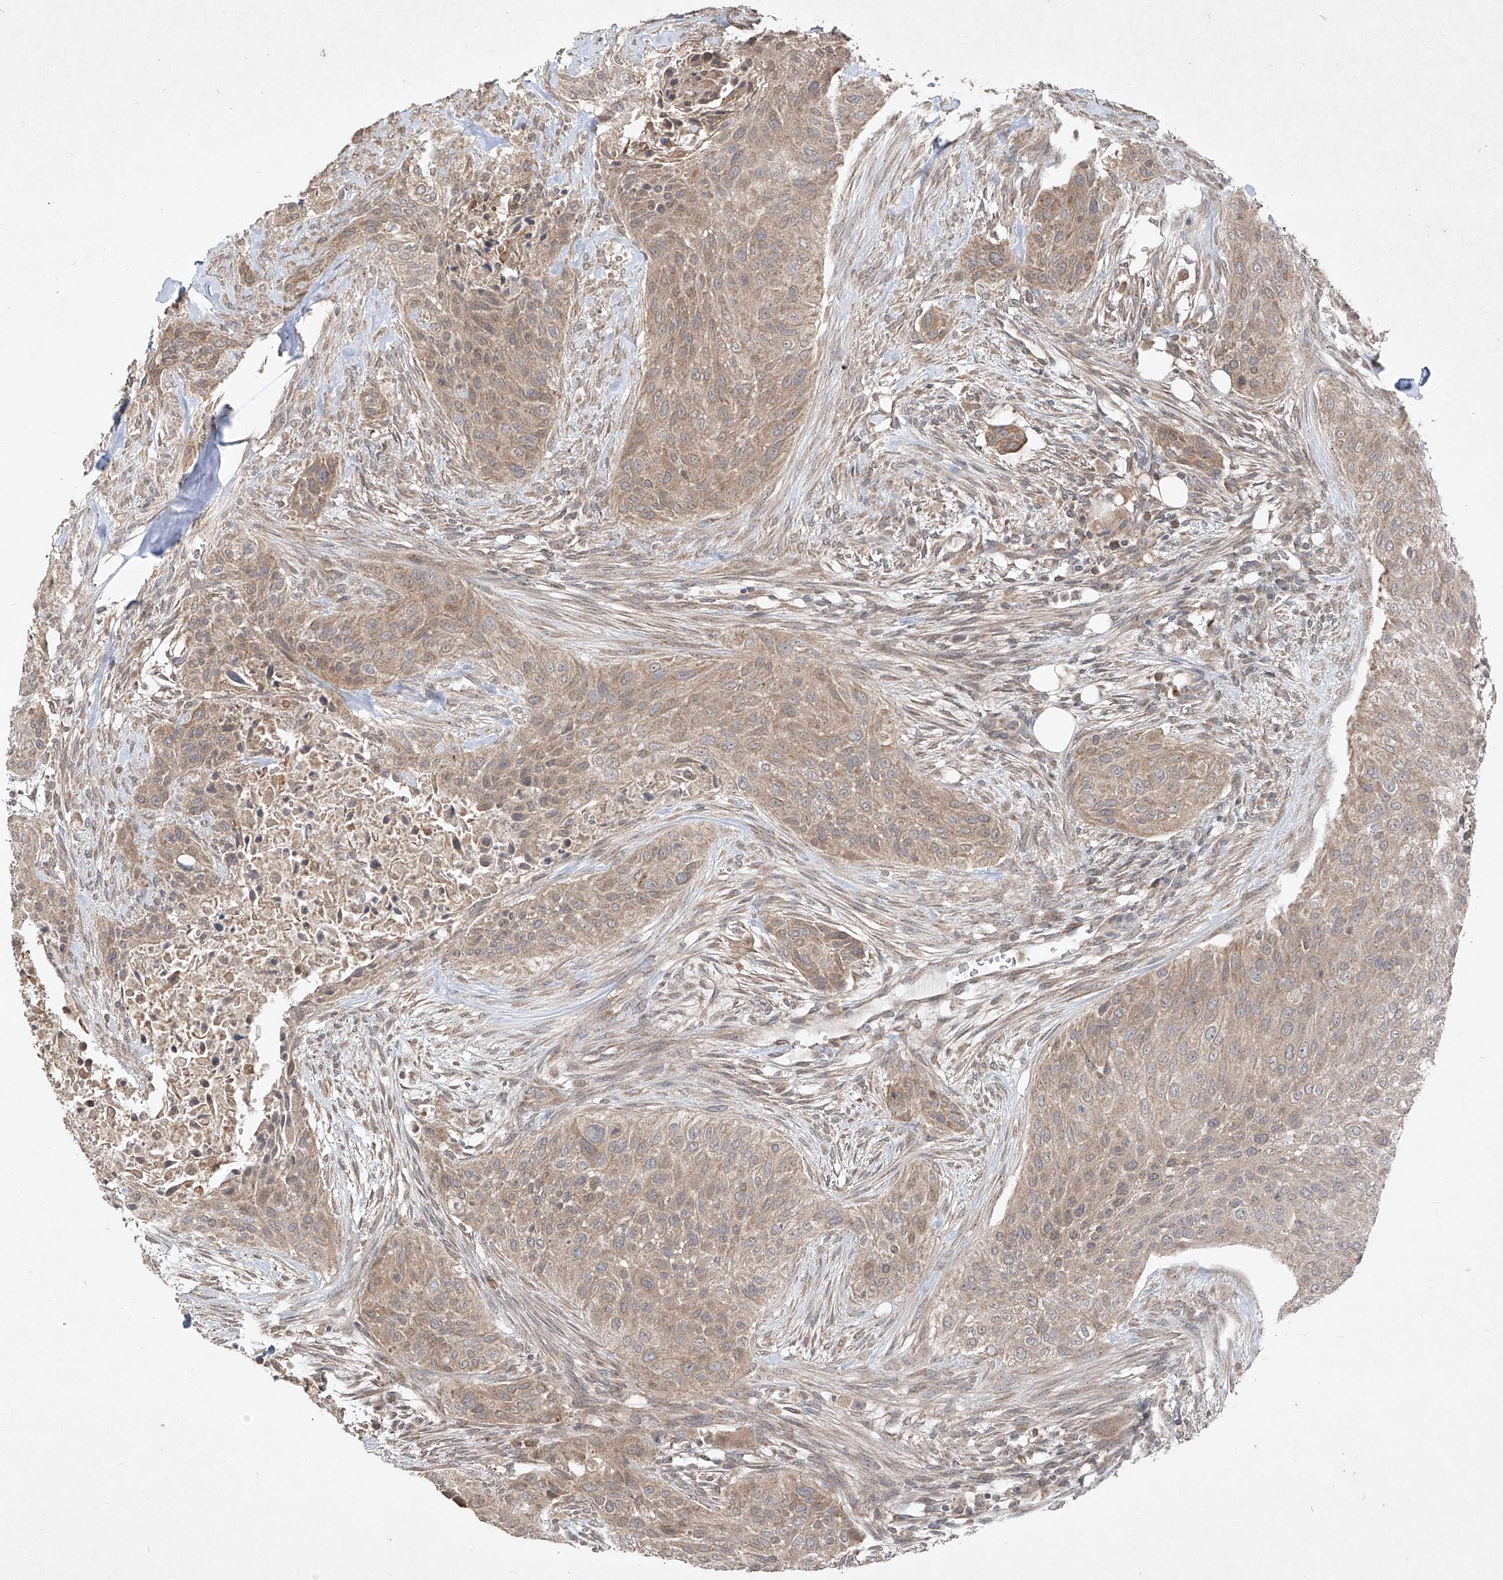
{"staining": {"intensity": "moderate", "quantity": ">75%", "location": "cytoplasmic/membranous"}, "tissue": "urothelial cancer", "cell_type": "Tumor cells", "image_type": "cancer", "snomed": [{"axis": "morphology", "description": "Urothelial carcinoma, High grade"}, {"axis": "topography", "description": "Urinary bladder"}], "caption": "High-magnification brightfield microscopy of urothelial cancer stained with DAB (3,3'-diaminobenzidine) (brown) and counterstained with hematoxylin (blue). tumor cells exhibit moderate cytoplasmic/membranous staining is seen in approximately>75% of cells. The staining was performed using DAB (3,3'-diaminobenzidine) to visualize the protein expression in brown, while the nuclei were stained in blue with hematoxylin (Magnification: 20x).", "gene": "ABCD3", "patient": {"sex": "male", "age": 35}}